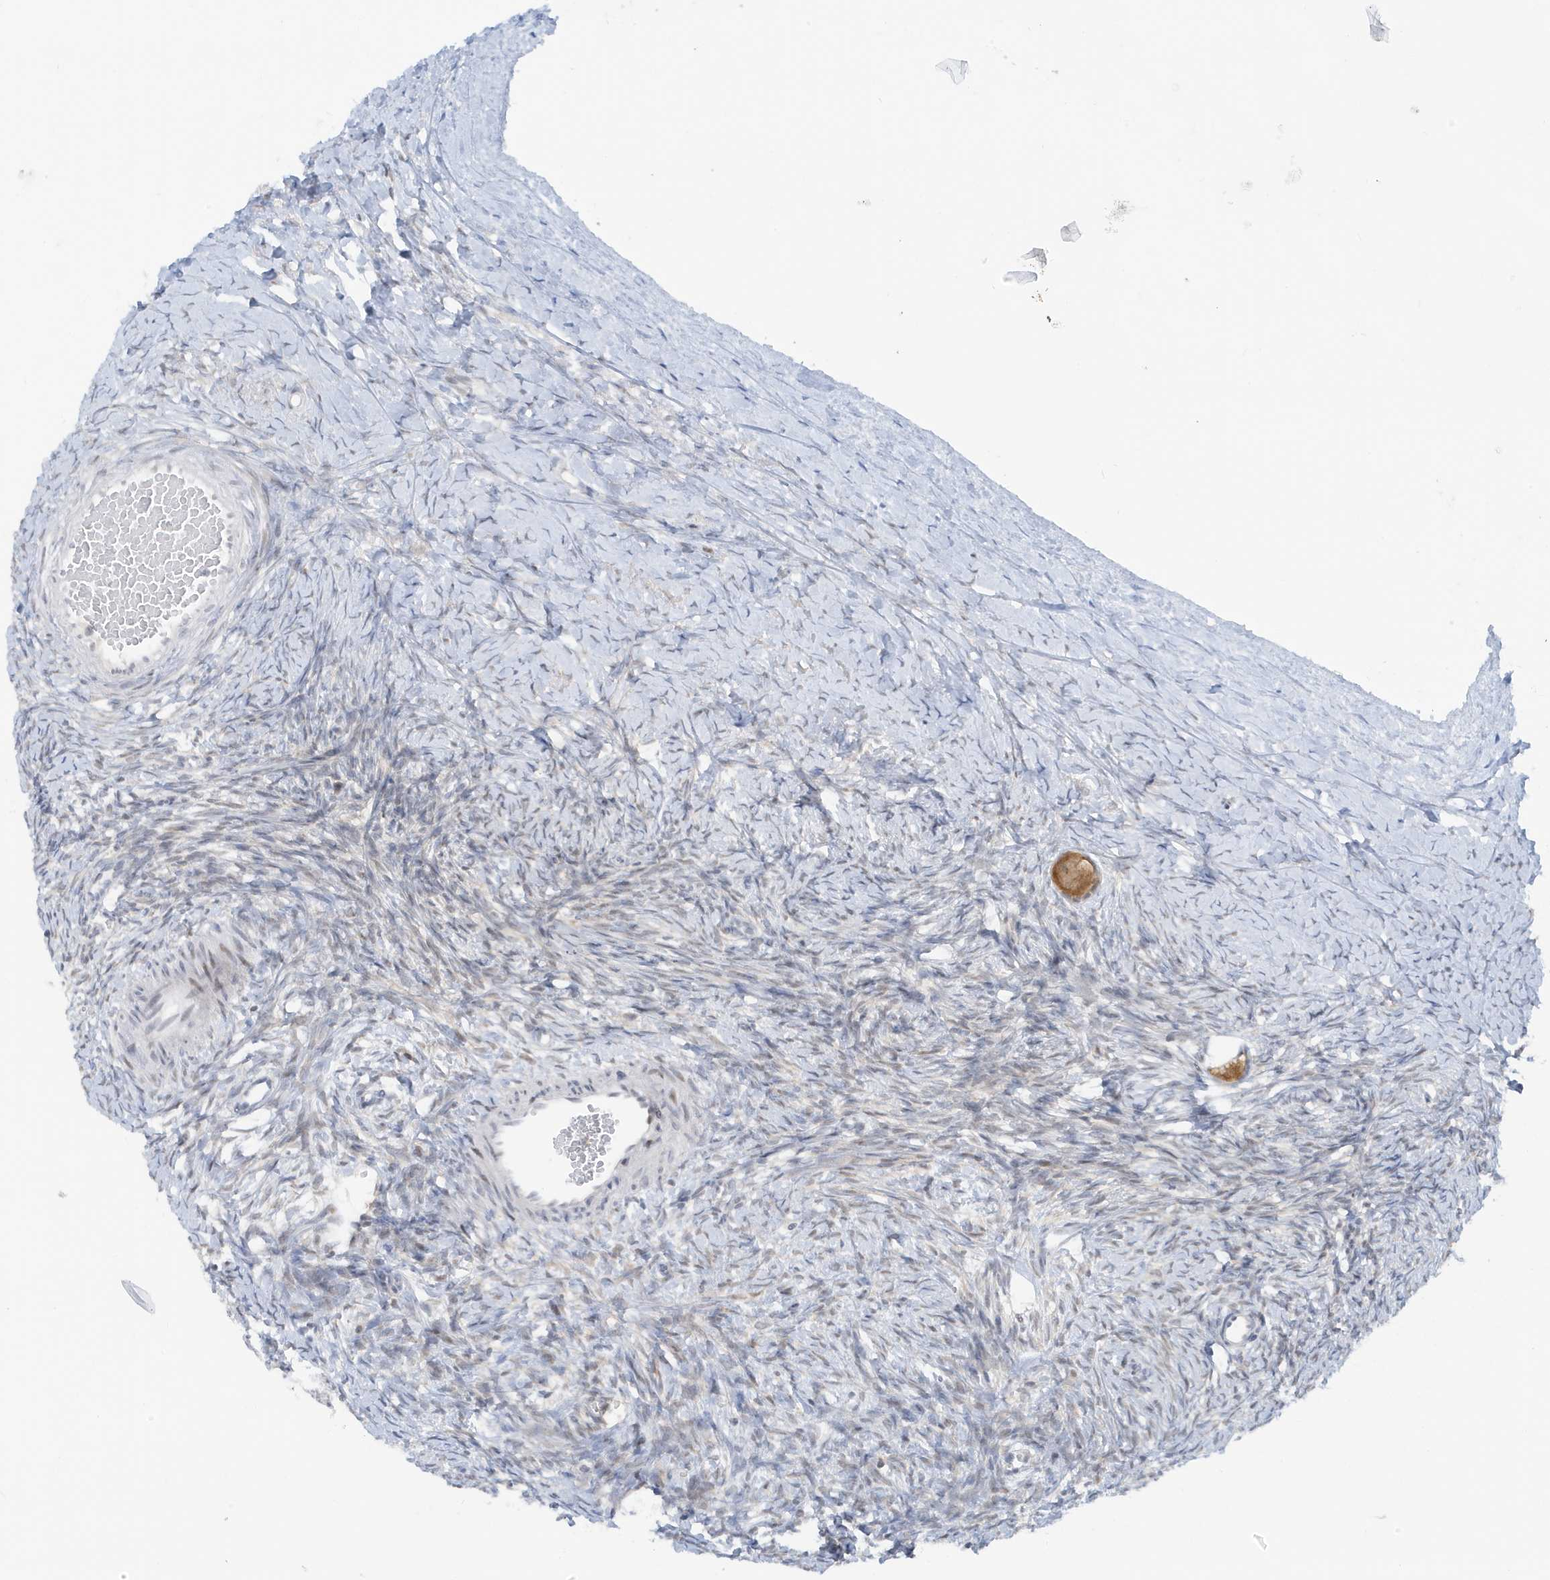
{"staining": {"intensity": "moderate", "quantity": ">75%", "location": "cytoplasmic/membranous"}, "tissue": "ovary", "cell_type": "Follicle cells", "image_type": "normal", "snomed": [{"axis": "morphology", "description": "Normal tissue, NOS"}, {"axis": "morphology", "description": "Developmental malformation"}, {"axis": "topography", "description": "Ovary"}], "caption": "This photomicrograph displays IHC staining of benign human ovary, with medium moderate cytoplasmic/membranous staining in about >75% of follicle cells.", "gene": "OGA", "patient": {"sex": "female", "age": 39}}